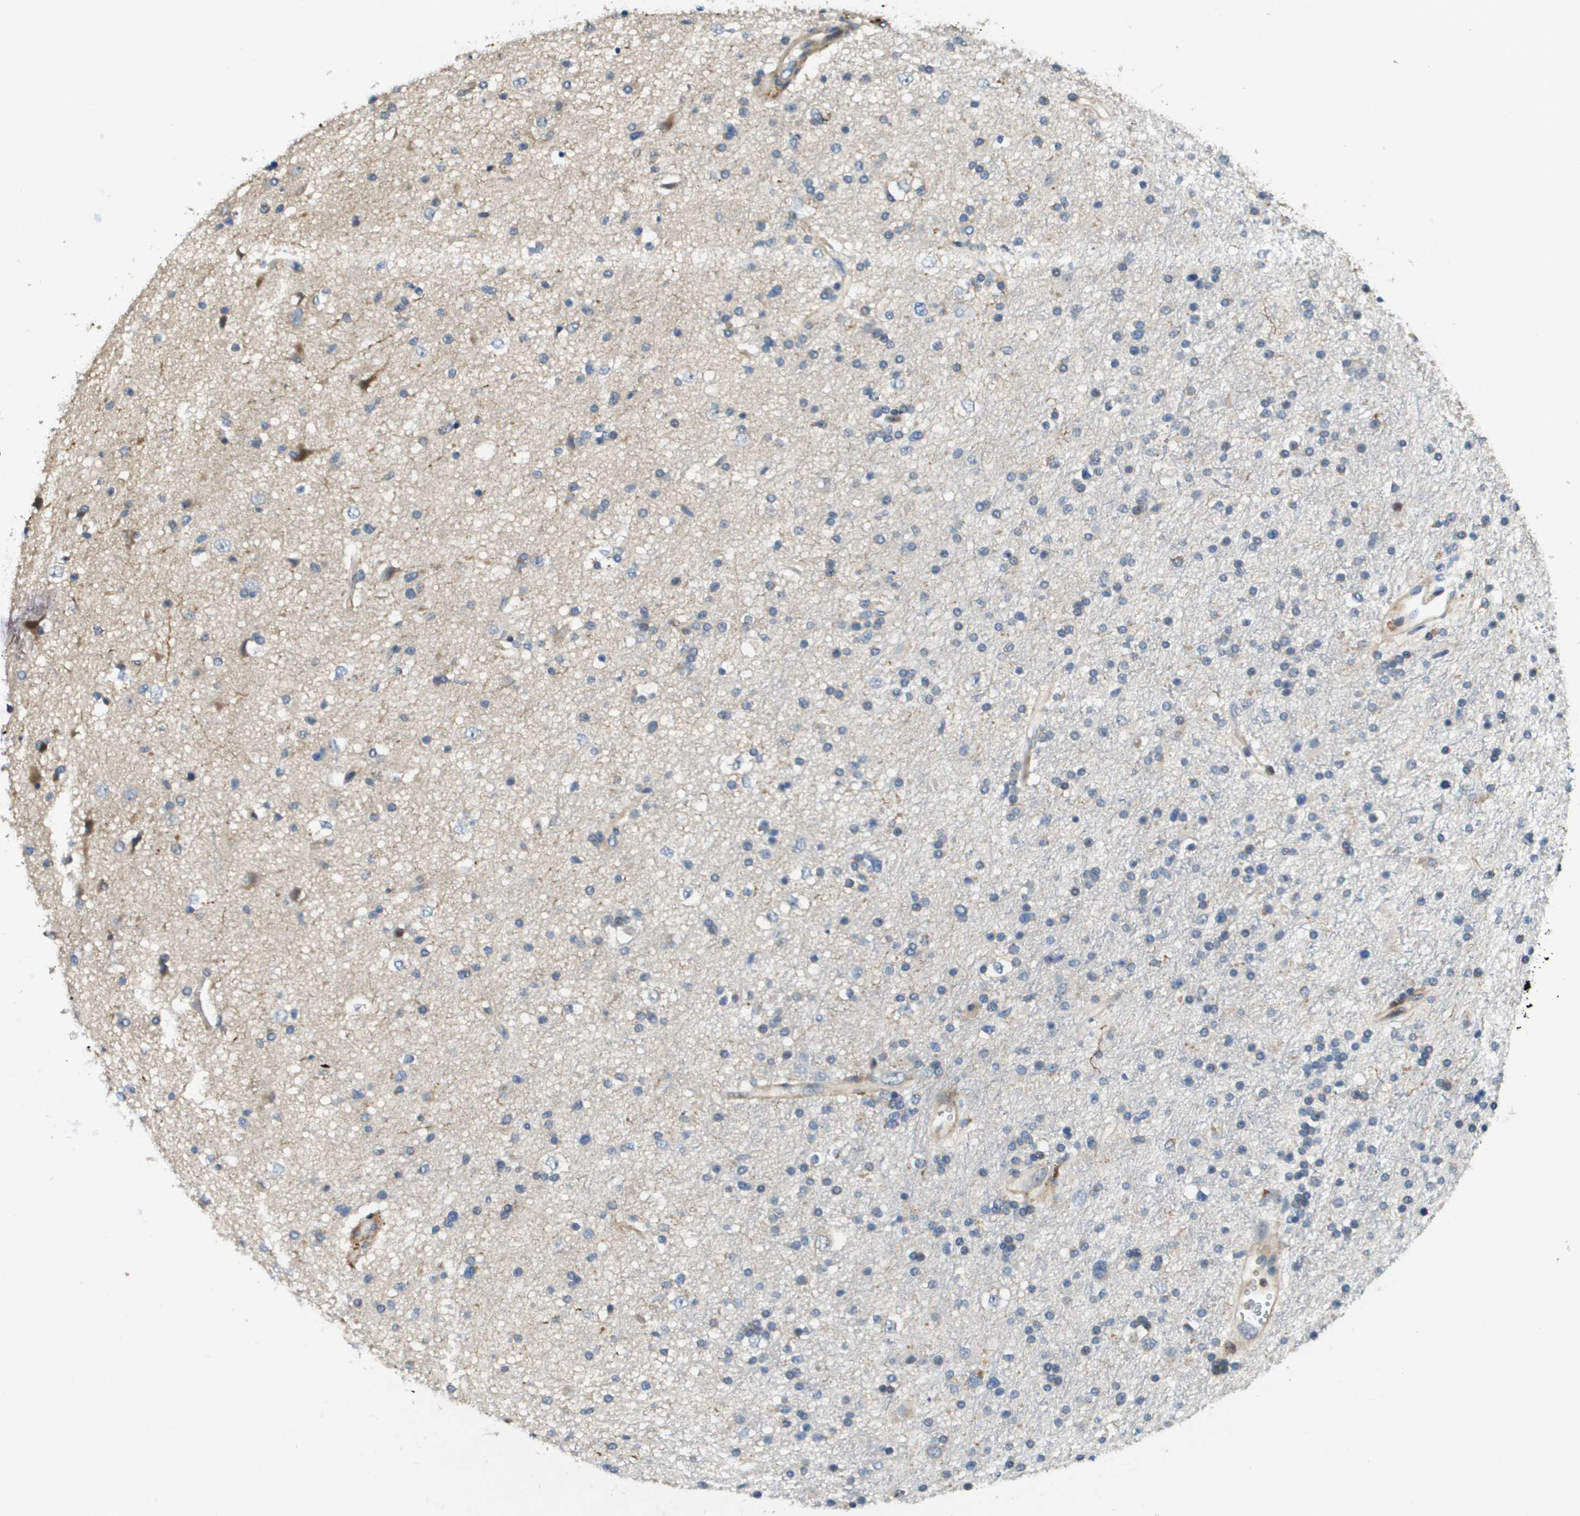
{"staining": {"intensity": "weak", "quantity": "<25%", "location": "cytoplasmic/membranous"}, "tissue": "glioma", "cell_type": "Tumor cells", "image_type": "cancer", "snomed": [{"axis": "morphology", "description": "Glioma, malignant, High grade"}, {"axis": "topography", "description": "Brain"}], "caption": "Malignant glioma (high-grade) stained for a protein using IHC shows no staining tumor cells.", "gene": "SCN4B", "patient": {"sex": "male", "age": 33}}